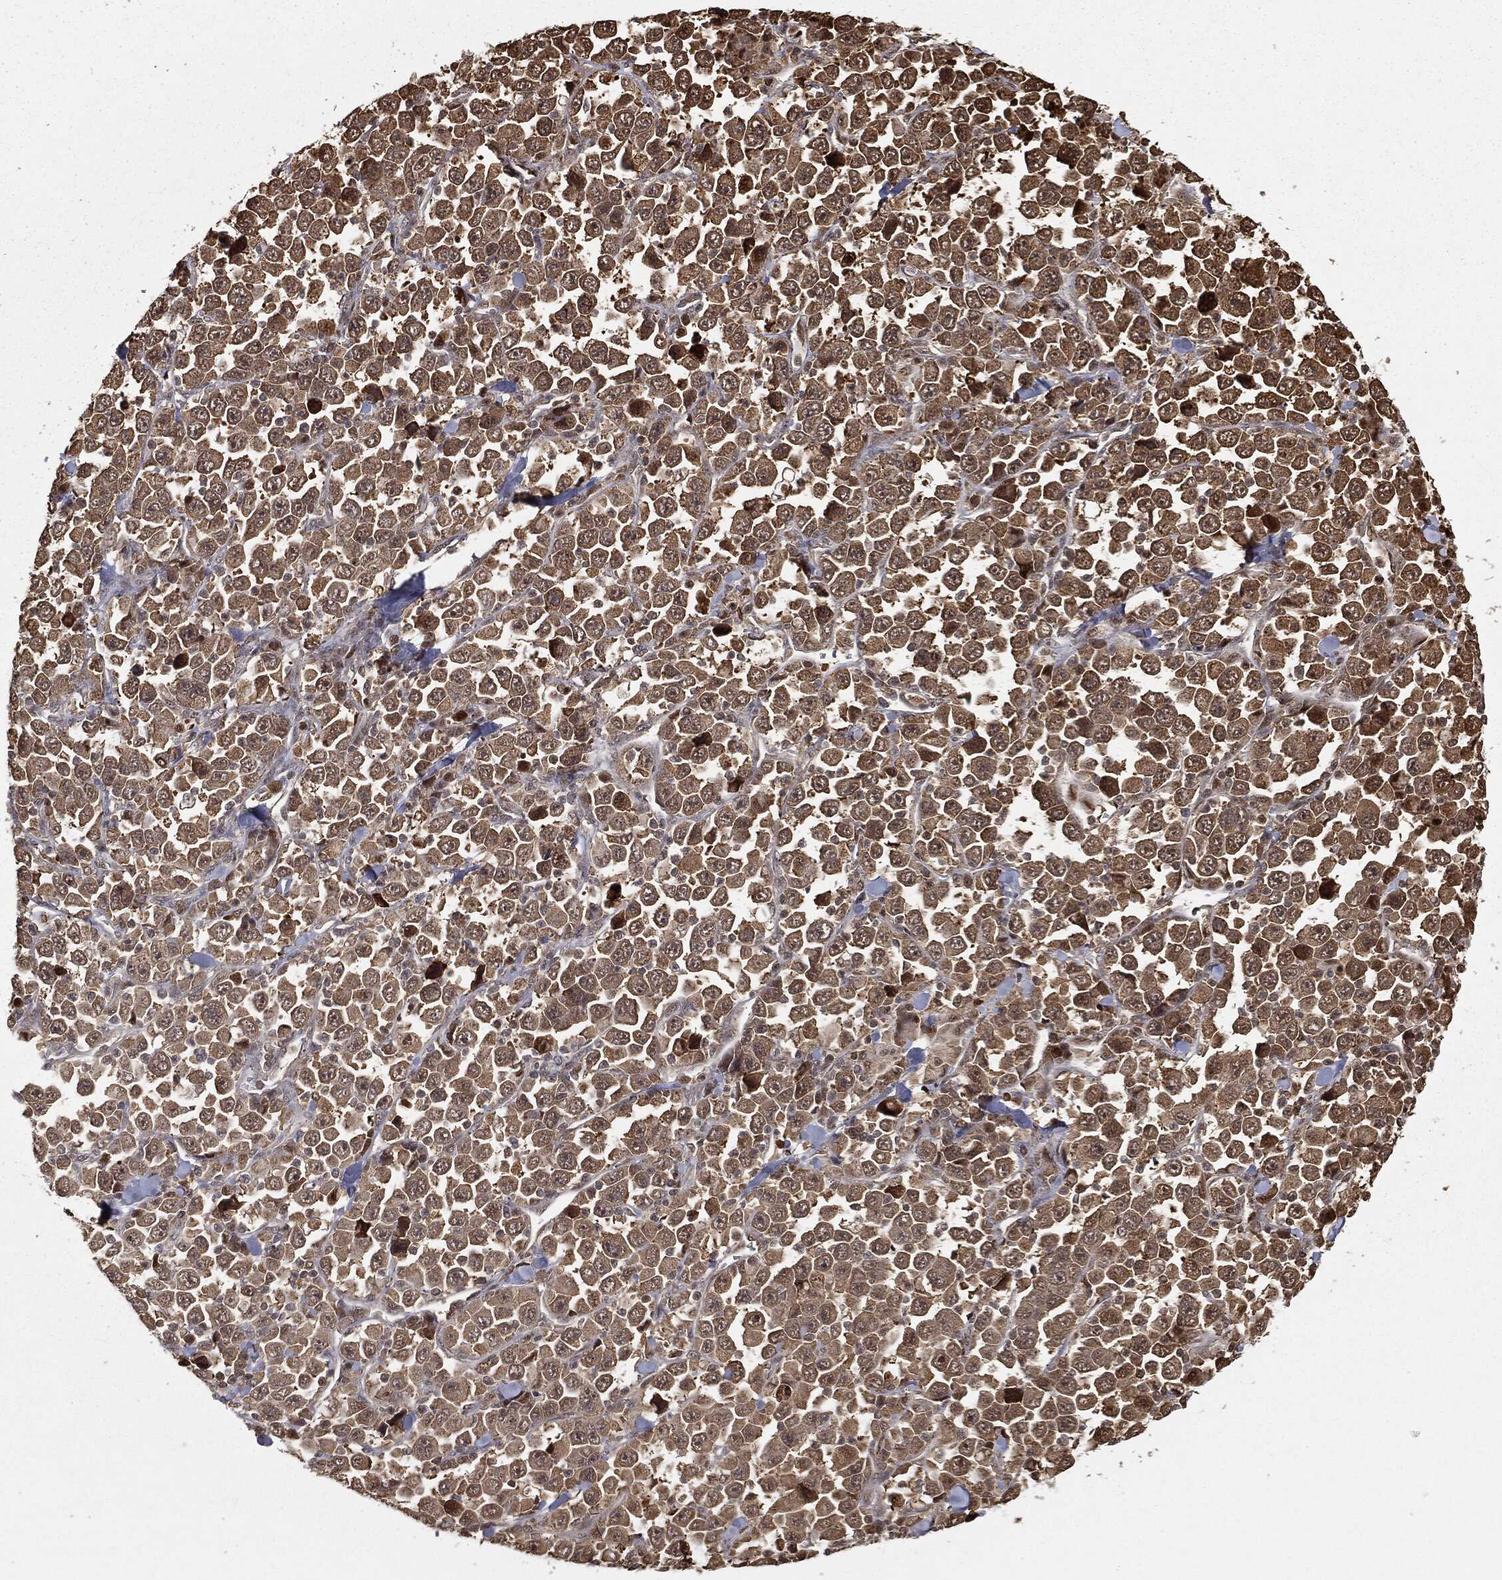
{"staining": {"intensity": "moderate", "quantity": ">75%", "location": "cytoplasmic/membranous"}, "tissue": "stomach cancer", "cell_type": "Tumor cells", "image_type": "cancer", "snomed": [{"axis": "morphology", "description": "Normal tissue, NOS"}, {"axis": "morphology", "description": "Adenocarcinoma, NOS"}, {"axis": "topography", "description": "Stomach, upper"}, {"axis": "topography", "description": "Stomach"}], "caption": "A histopathology image of stomach adenocarcinoma stained for a protein reveals moderate cytoplasmic/membranous brown staining in tumor cells. (DAB (3,3'-diaminobenzidine) IHC, brown staining for protein, blue staining for nuclei).", "gene": "ZNHIT6", "patient": {"sex": "male", "age": 59}}